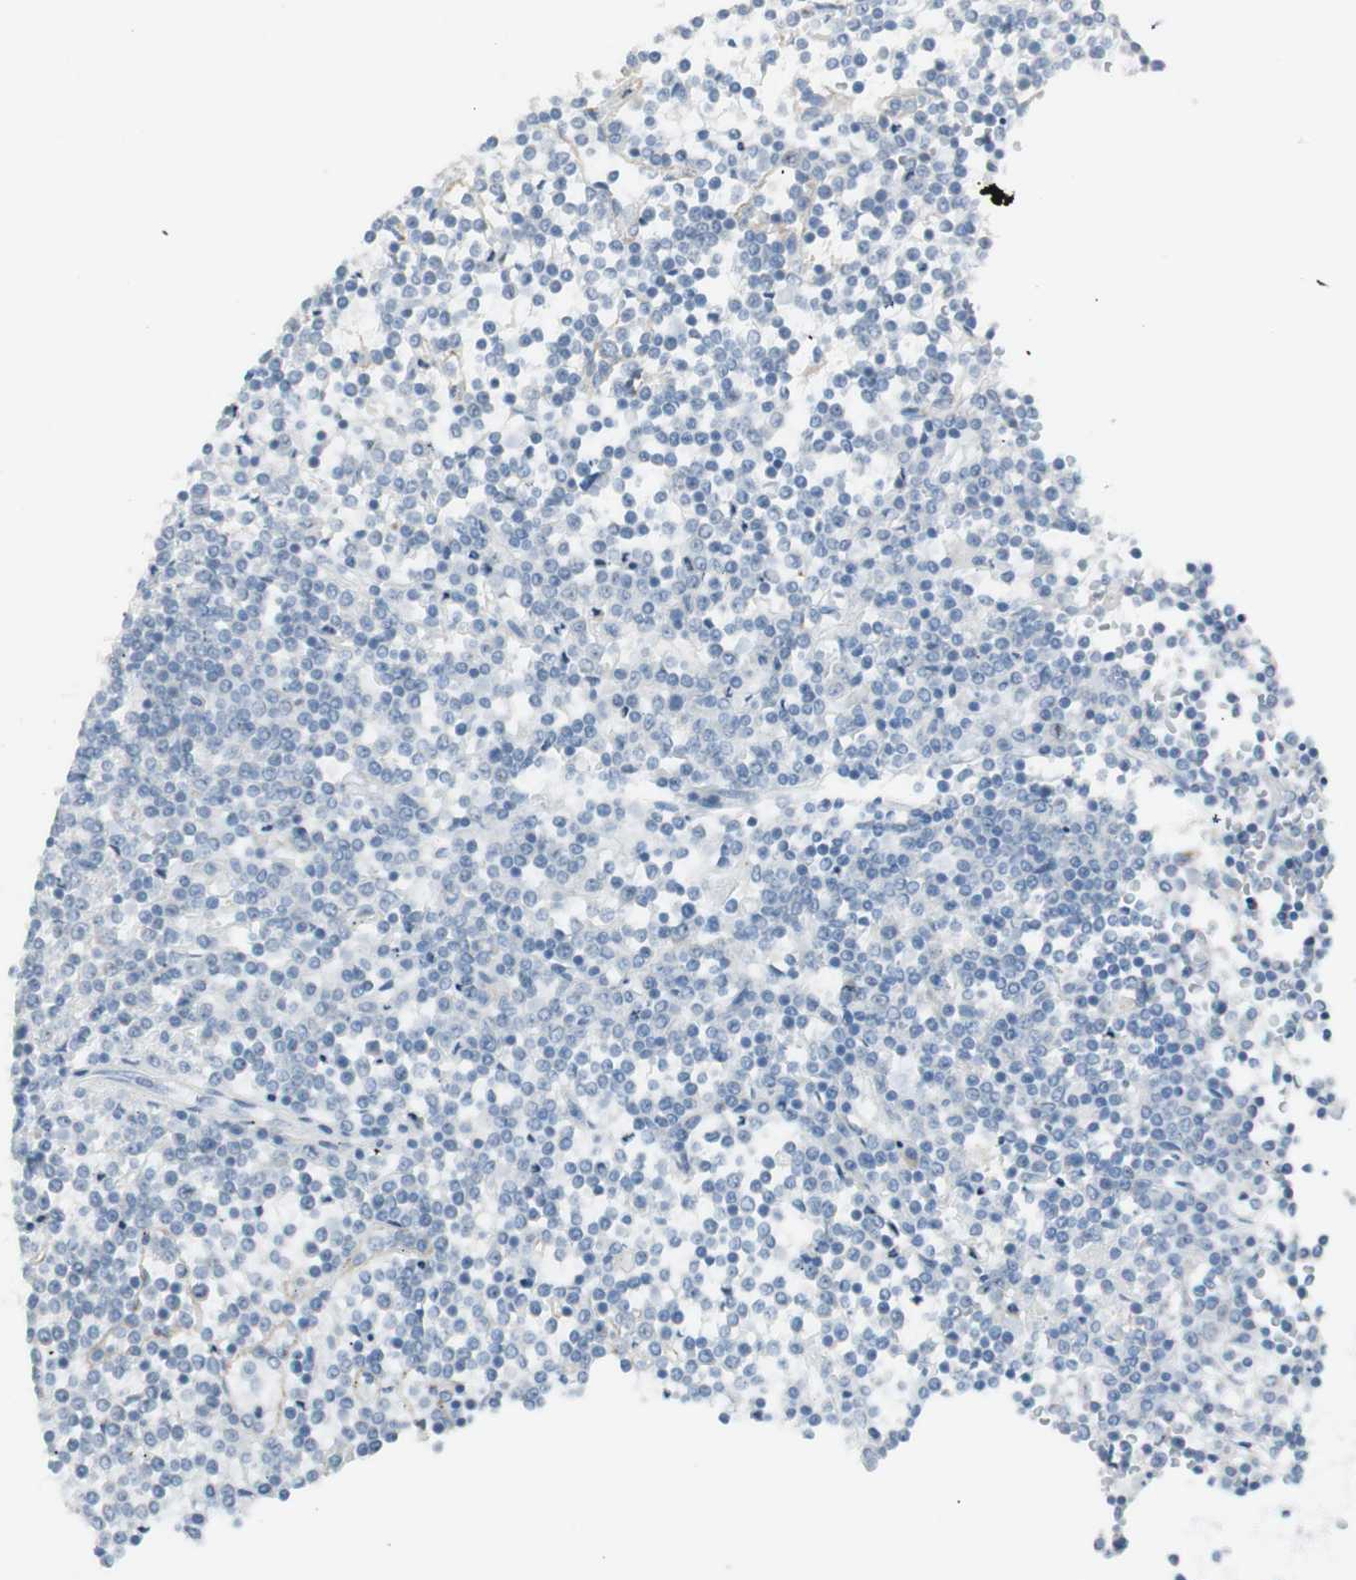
{"staining": {"intensity": "negative", "quantity": "none", "location": "none"}, "tissue": "lymphoma", "cell_type": "Tumor cells", "image_type": "cancer", "snomed": [{"axis": "morphology", "description": "Malignant lymphoma, non-Hodgkin's type, Low grade"}, {"axis": "topography", "description": "Spleen"}], "caption": "A micrograph of lymphoma stained for a protein demonstrates no brown staining in tumor cells.", "gene": "ART3", "patient": {"sex": "female", "age": 19}}